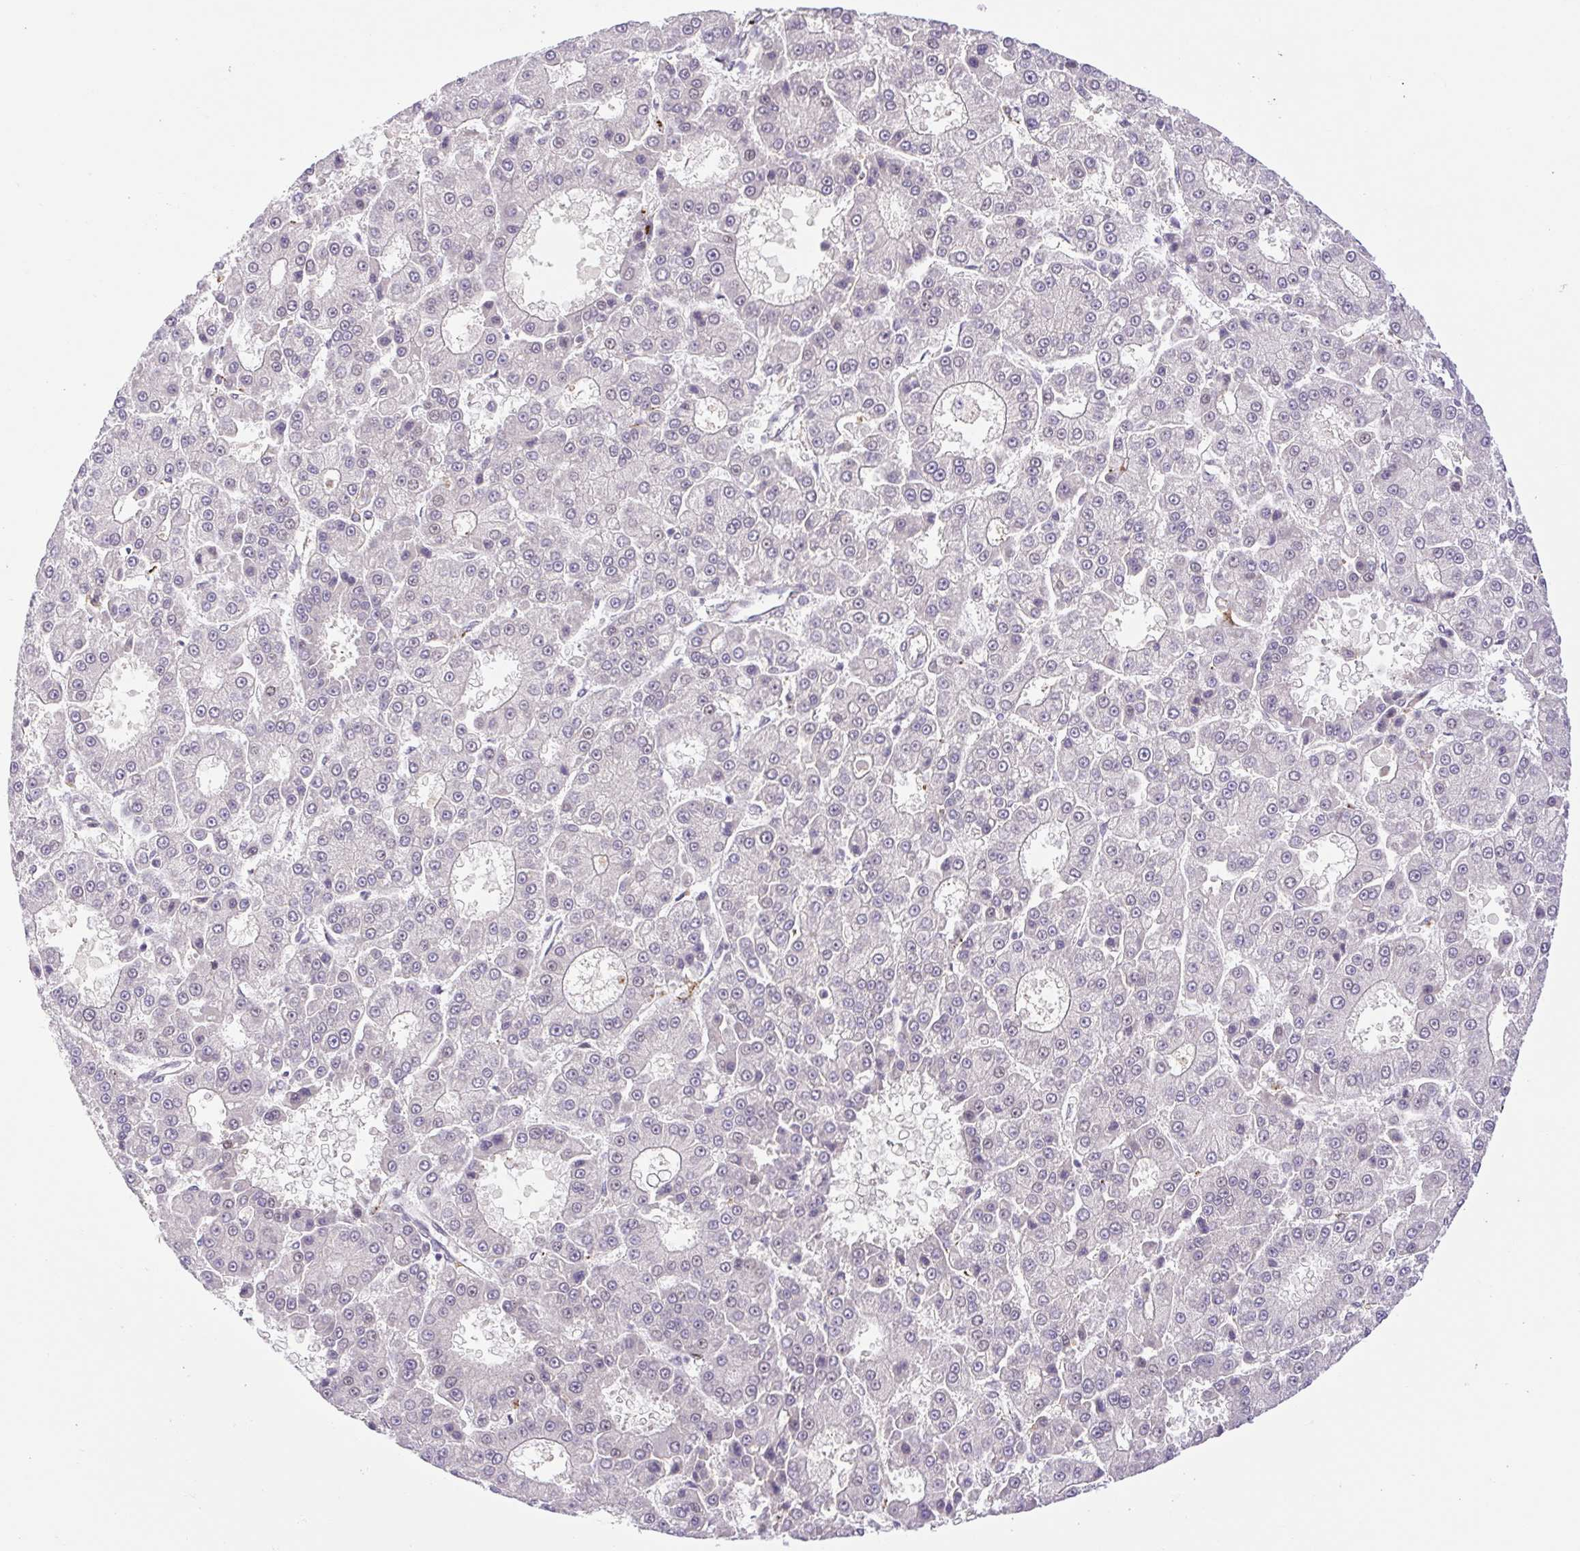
{"staining": {"intensity": "negative", "quantity": "none", "location": "none"}, "tissue": "liver cancer", "cell_type": "Tumor cells", "image_type": "cancer", "snomed": [{"axis": "morphology", "description": "Carcinoma, Hepatocellular, NOS"}, {"axis": "topography", "description": "Liver"}], "caption": "Immunohistochemical staining of human liver hepatocellular carcinoma reveals no significant positivity in tumor cells.", "gene": "ERG", "patient": {"sex": "male", "age": 70}}